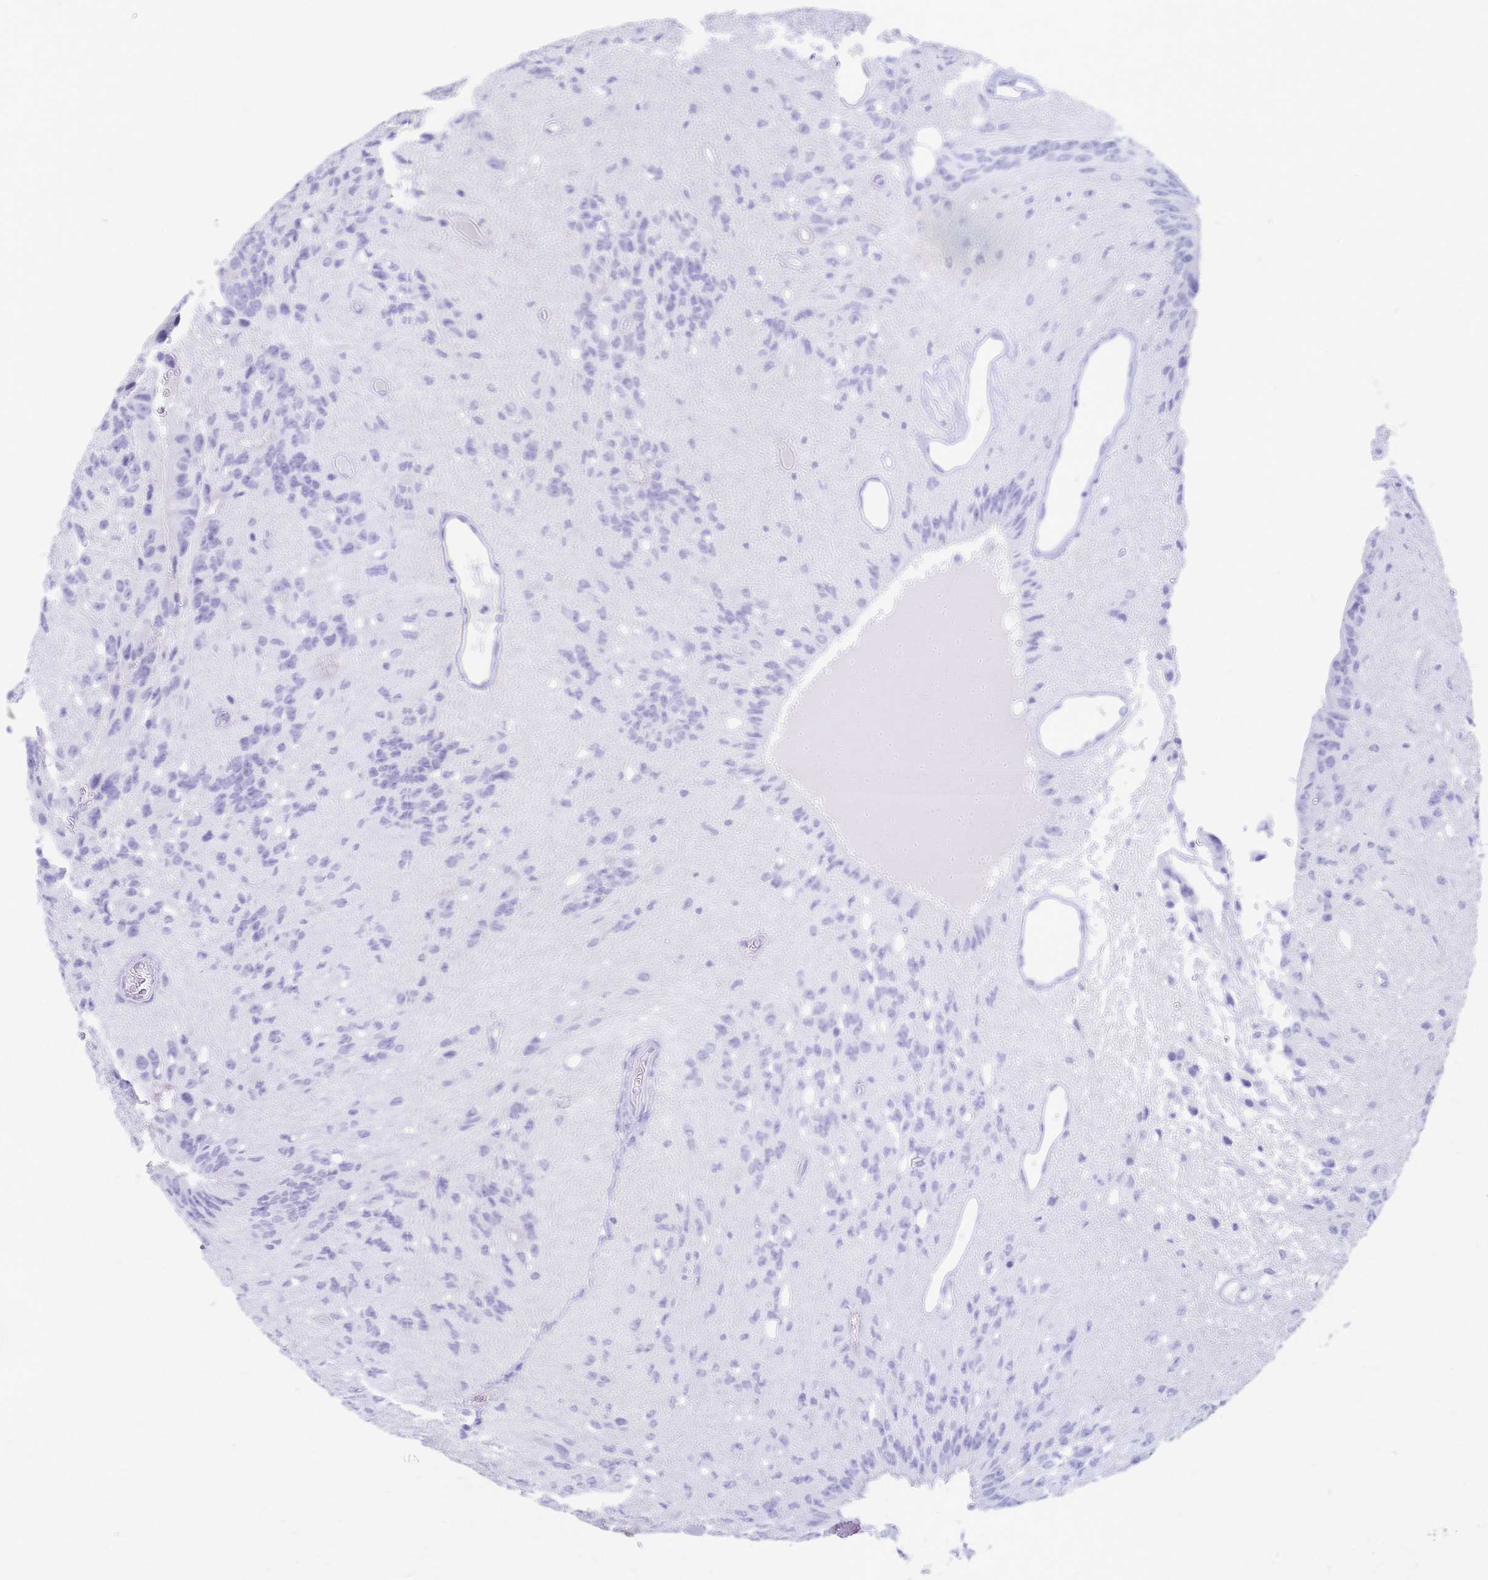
{"staining": {"intensity": "negative", "quantity": "none", "location": "none"}, "tissue": "glioma", "cell_type": "Tumor cells", "image_type": "cancer", "snomed": [{"axis": "morphology", "description": "Glioma, malignant, Low grade"}, {"axis": "topography", "description": "Brain"}], "caption": "Human glioma stained for a protein using IHC demonstrates no positivity in tumor cells.", "gene": "CYB5A", "patient": {"sex": "male", "age": 31}}